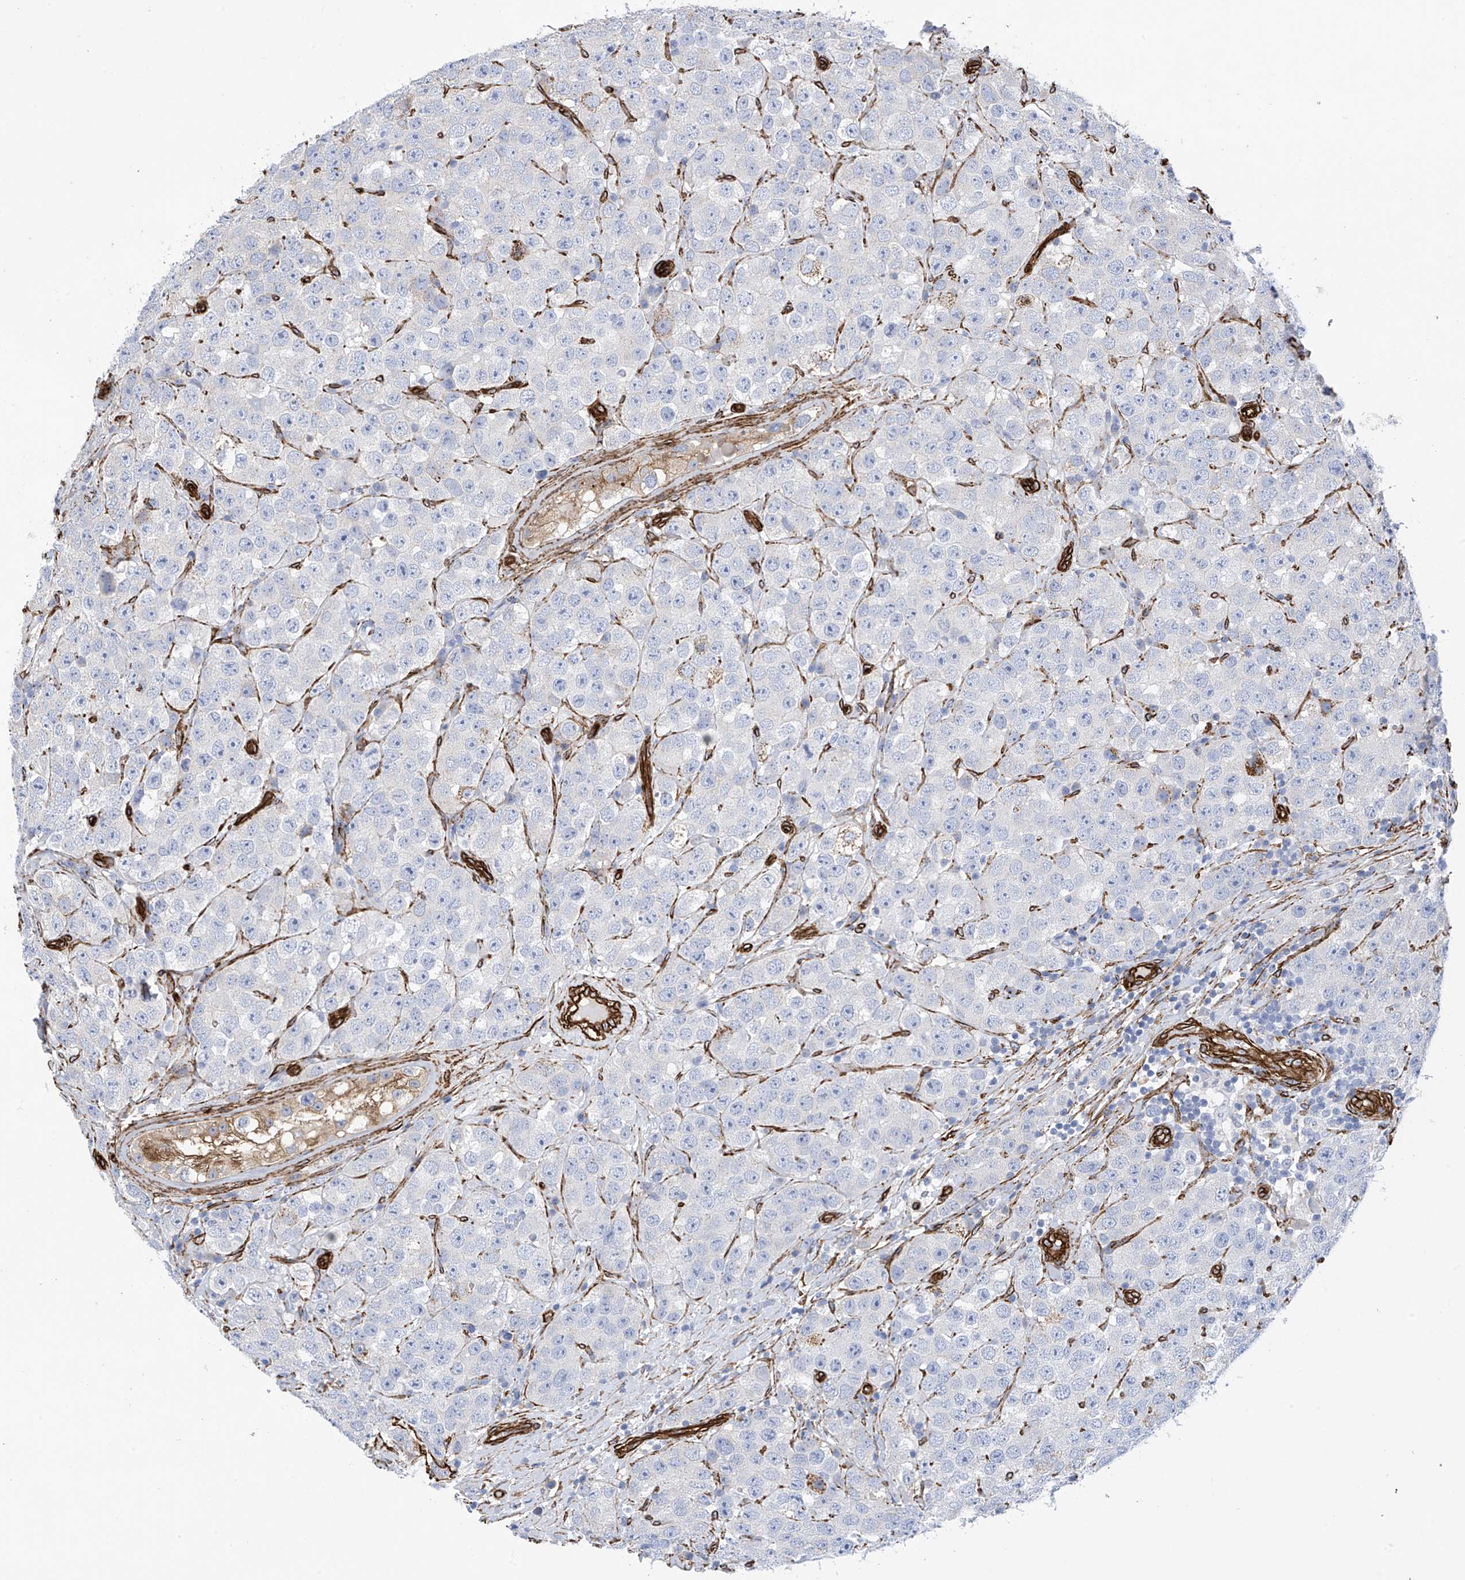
{"staining": {"intensity": "negative", "quantity": "none", "location": "none"}, "tissue": "testis cancer", "cell_type": "Tumor cells", "image_type": "cancer", "snomed": [{"axis": "morphology", "description": "Seminoma, NOS"}, {"axis": "topography", "description": "Testis"}], "caption": "High magnification brightfield microscopy of testis cancer stained with DAB (brown) and counterstained with hematoxylin (blue): tumor cells show no significant expression.", "gene": "UBTD1", "patient": {"sex": "male", "age": 28}}